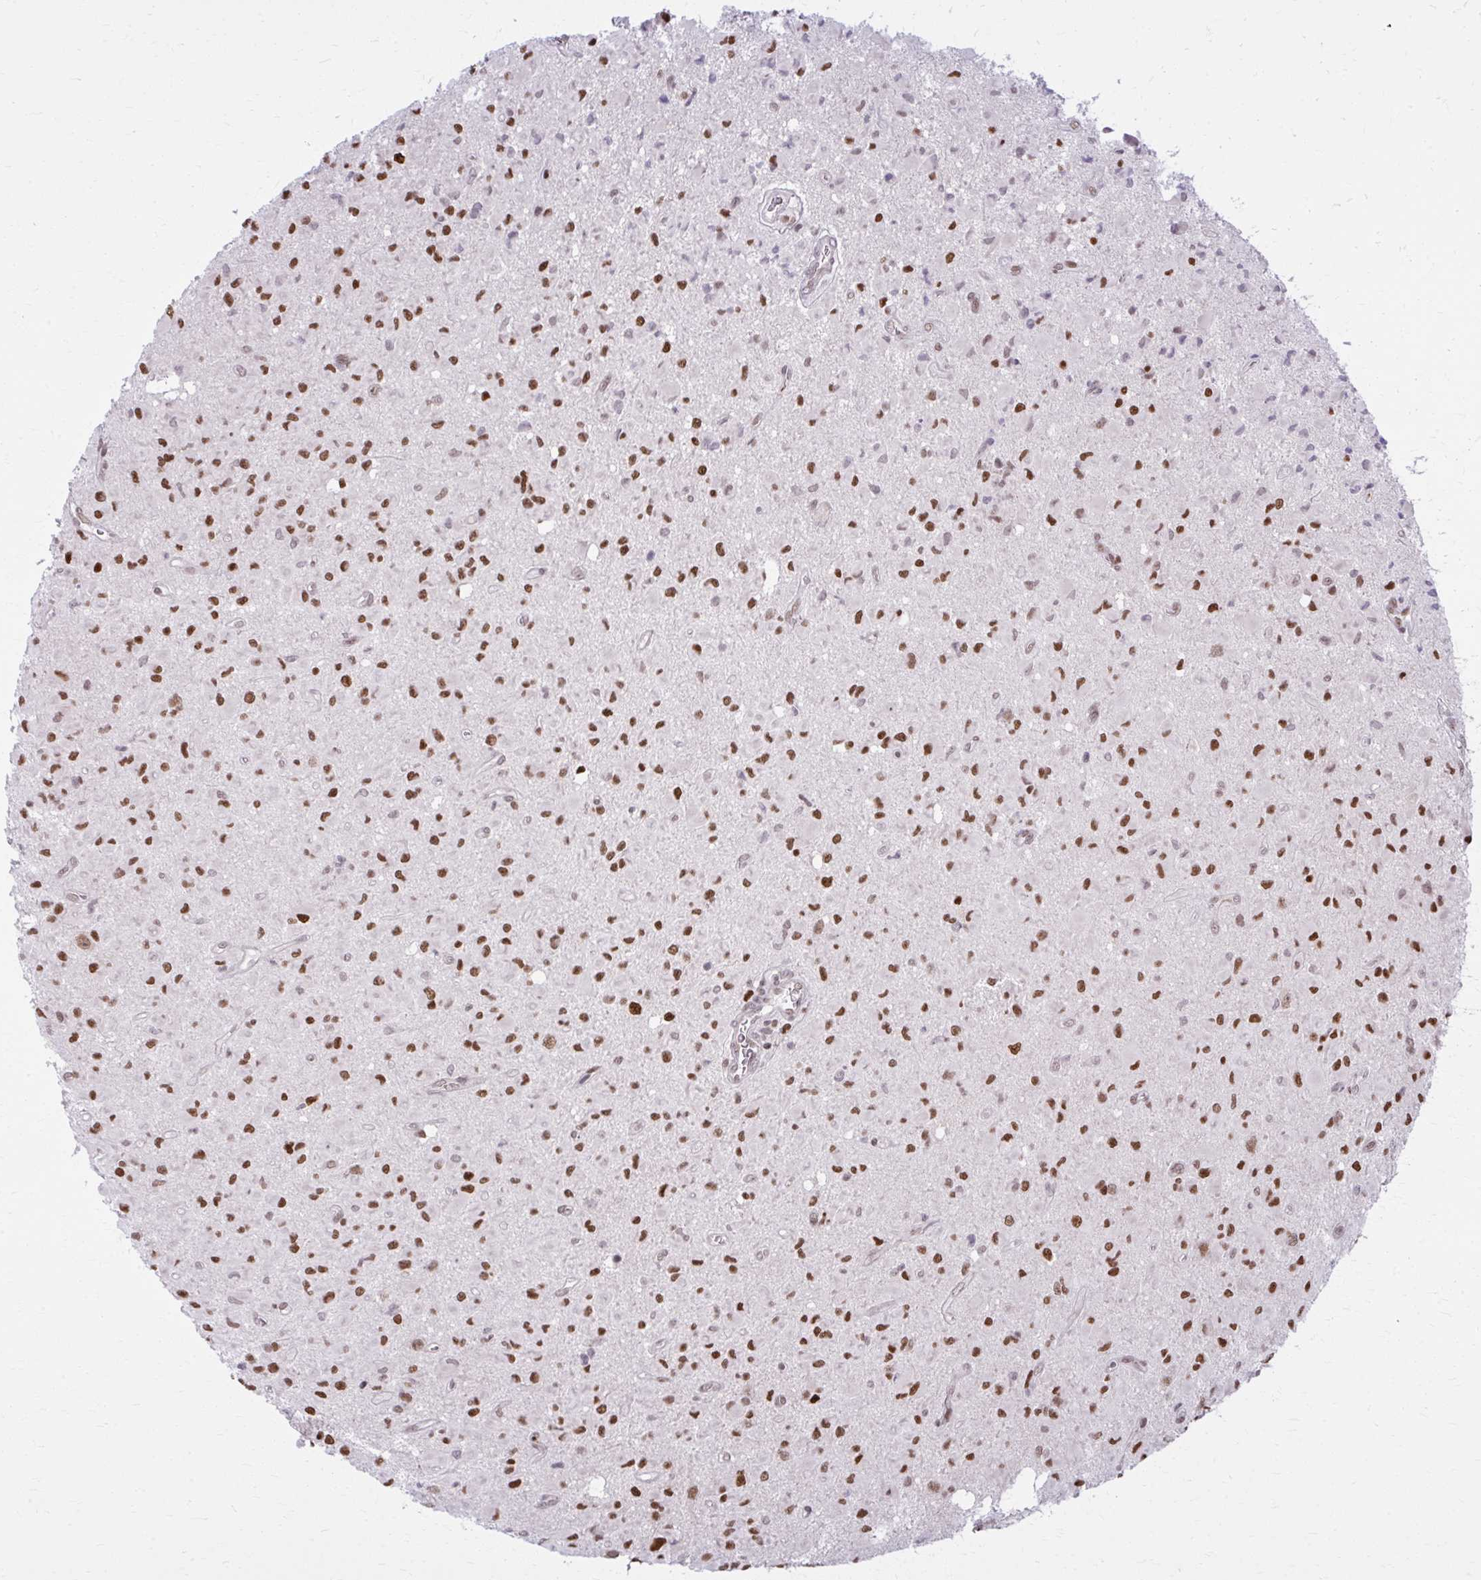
{"staining": {"intensity": "strong", "quantity": ">75%", "location": "nuclear"}, "tissue": "glioma", "cell_type": "Tumor cells", "image_type": "cancer", "snomed": [{"axis": "morphology", "description": "Glioma, malignant, Low grade"}, {"axis": "topography", "description": "Brain"}], "caption": "A high amount of strong nuclear staining is appreciated in approximately >75% of tumor cells in low-grade glioma (malignant) tissue. The protein of interest is shown in brown color, while the nuclei are stained blue.", "gene": "ZNF559", "patient": {"sex": "female", "age": 33}}